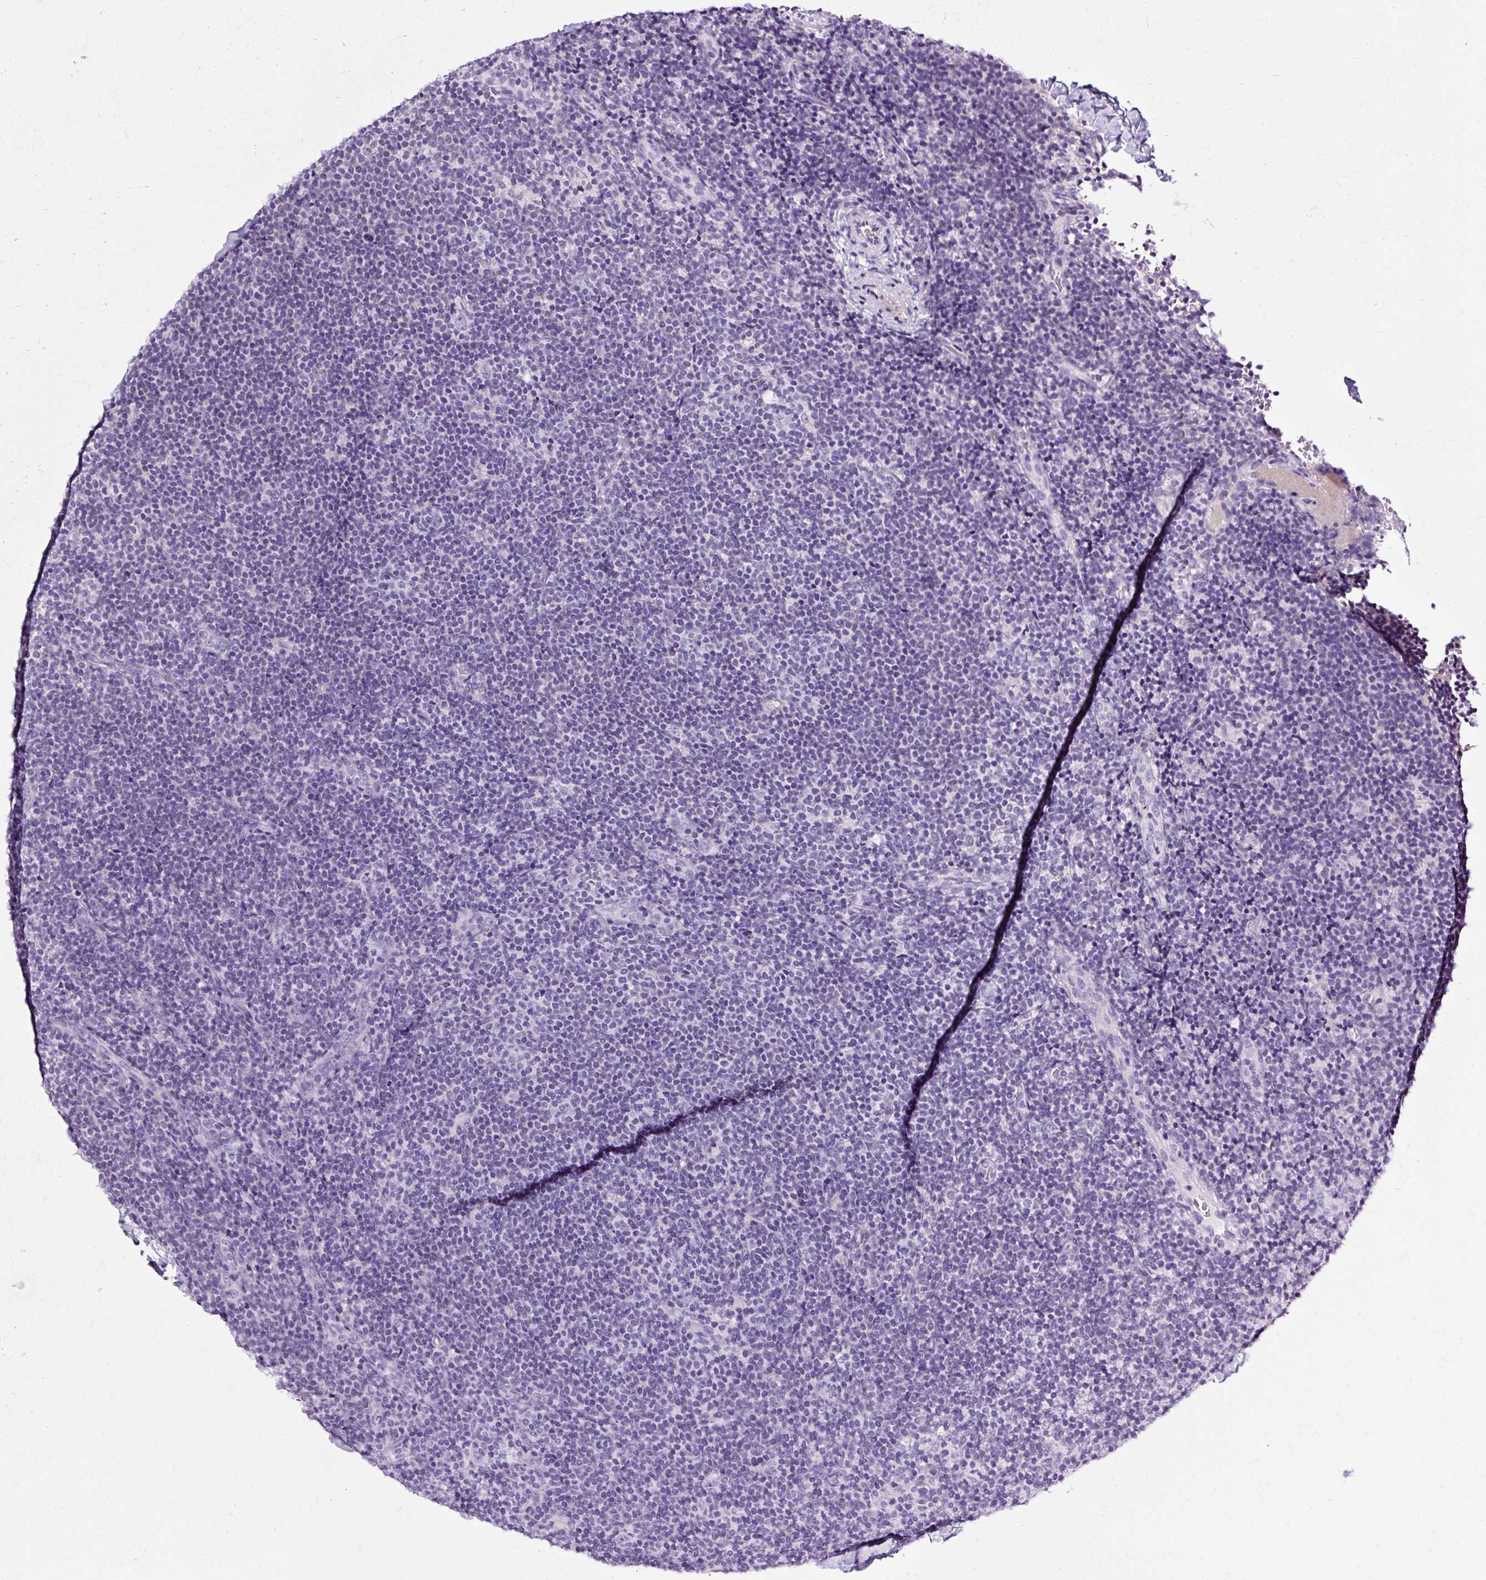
{"staining": {"intensity": "negative", "quantity": "none", "location": "none"}, "tissue": "lymphoma", "cell_type": "Tumor cells", "image_type": "cancer", "snomed": [{"axis": "morphology", "description": "Hodgkin's disease, NOS"}, {"axis": "topography", "description": "Lymph node"}], "caption": "Protein analysis of lymphoma demonstrates no significant expression in tumor cells. The staining was performed using DAB to visualize the protein expression in brown, while the nuclei were stained in blue with hematoxylin (Magnification: 20x).", "gene": "ATP2A1", "patient": {"sex": "female", "age": 57}}